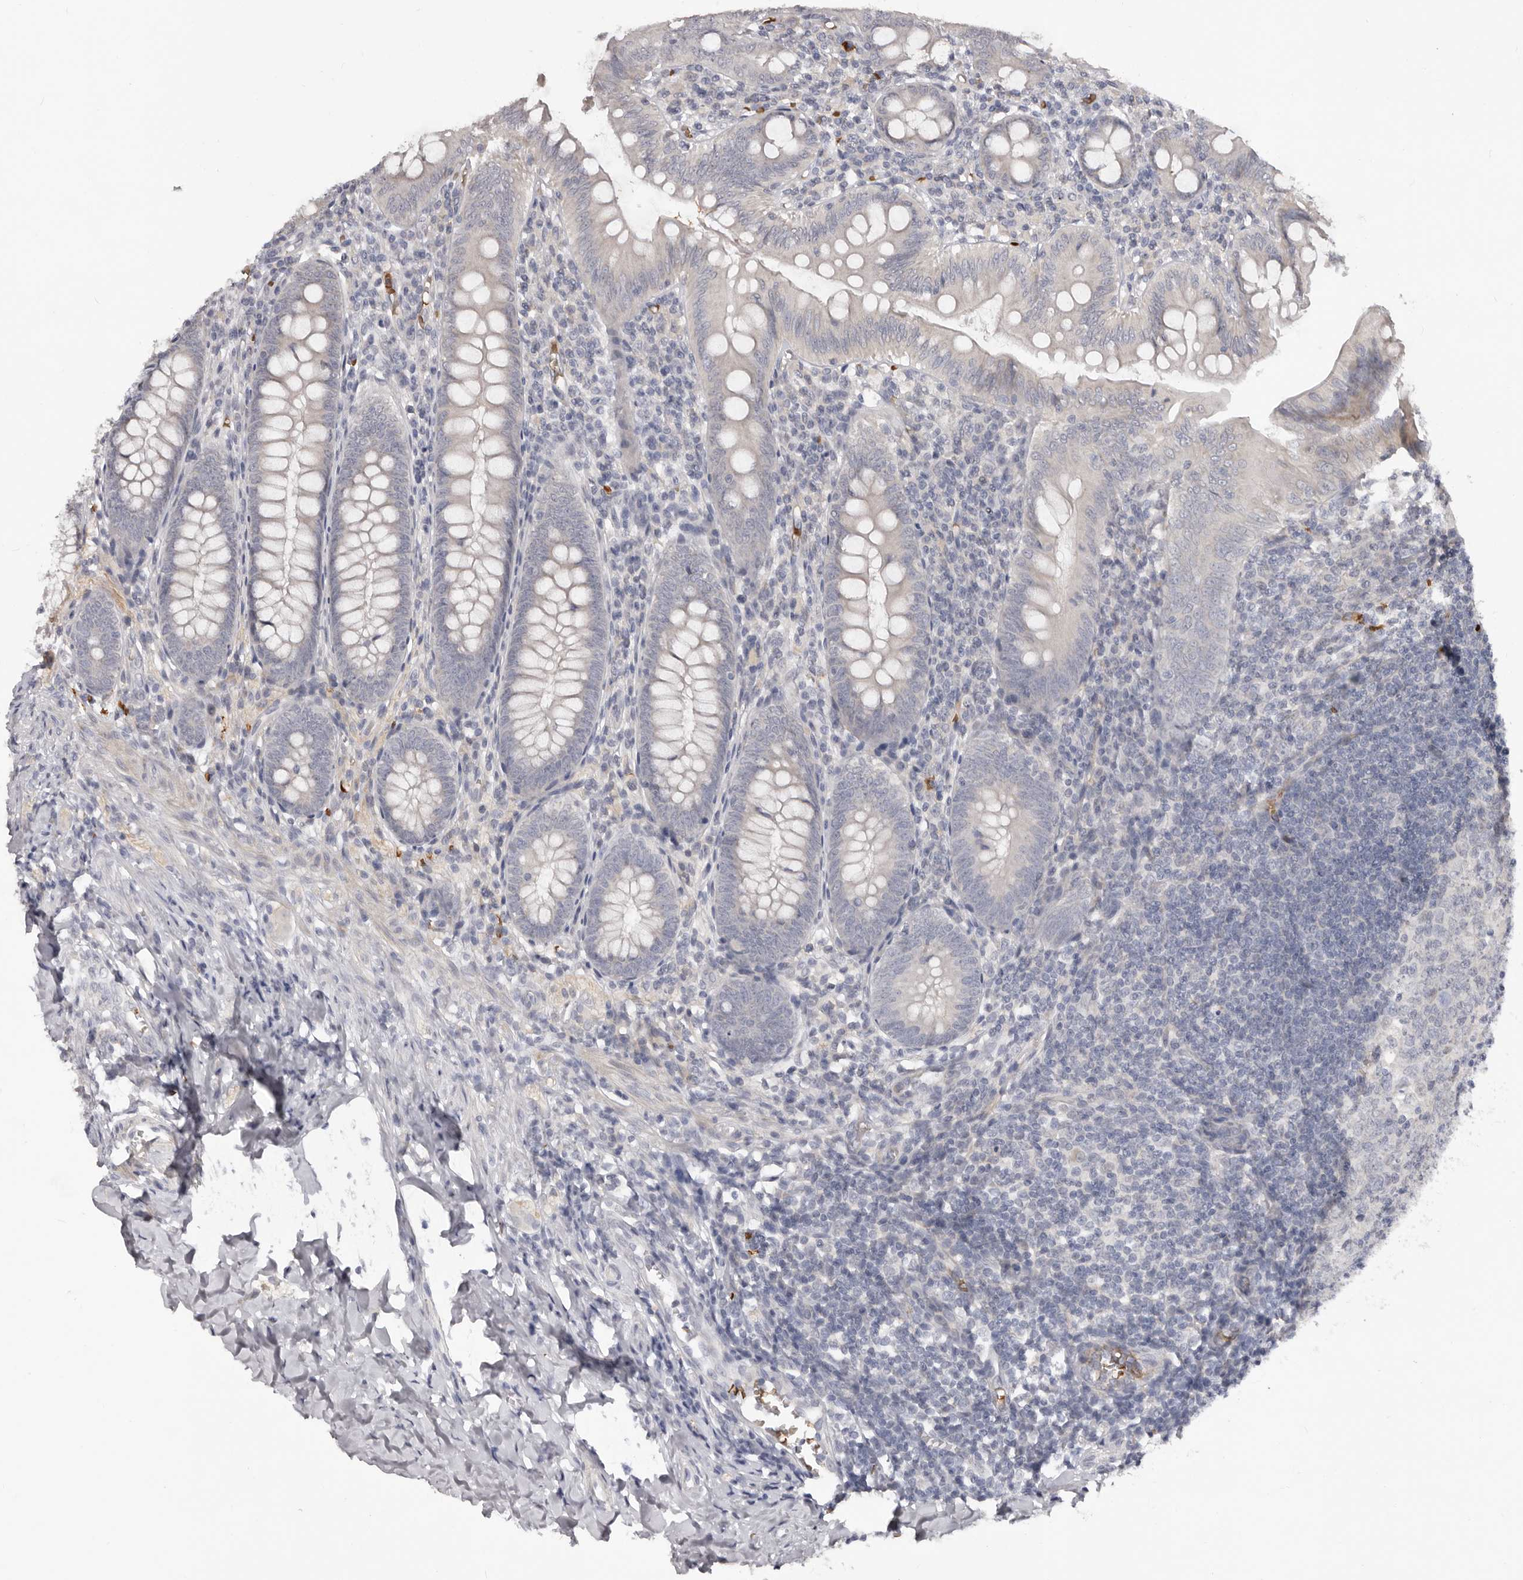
{"staining": {"intensity": "weak", "quantity": "<25%", "location": "cytoplasmic/membranous"}, "tissue": "appendix", "cell_type": "Glandular cells", "image_type": "normal", "snomed": [{"axis": "morphology", "description": "Normal tissue, NOS"}, {"axis": "topography", "description": "Appendix"}], "caption": "The immunohistochemistry histopathology image has no significant staining in glandular cells of appendix.", "gene": "TNR", "patient": {"sex": "male", "age": 14}}